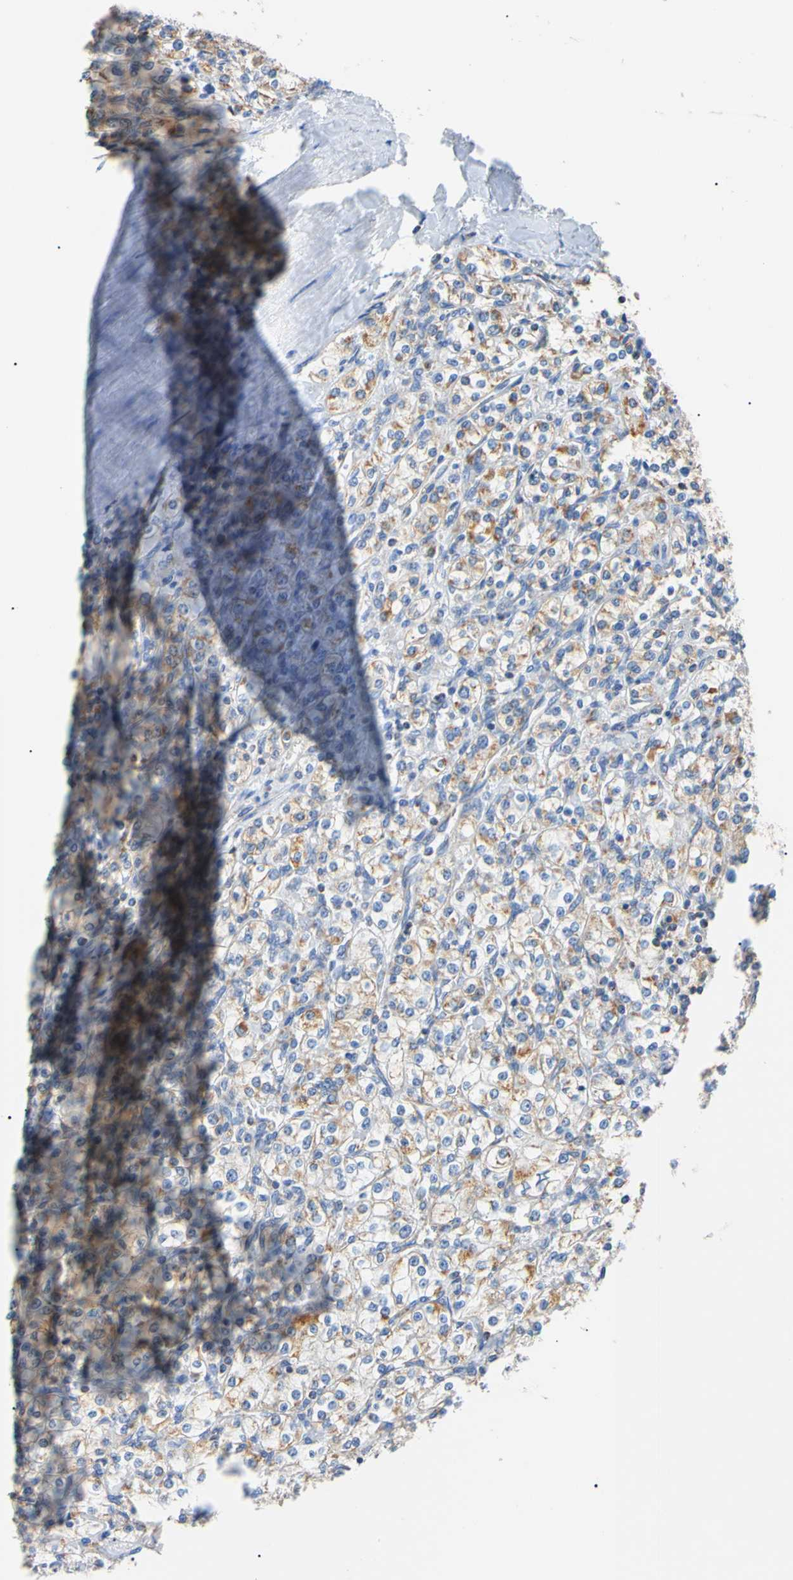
{"staining": {"intensity": "moderate", "quantity": "25%-75%", "location": "cytoplasmic/membranous"}, "tissue": "renal cancer", "cell_type": "Tumor cells", "image_type": "cancer", "snomed": [{"axis": "morphology", "description": "Adenocarcinoma, NOS"}, {"axis": "topography", "description": "Kidney"}], "caption": "IHC of adenocarcinoma (renal) displays medium levels of moderate cytoplasmic/membranous expression in about 25%-75% of tumor cells.", "gene": "CLPP", "patient": {"sex": "male", "age": 77}}